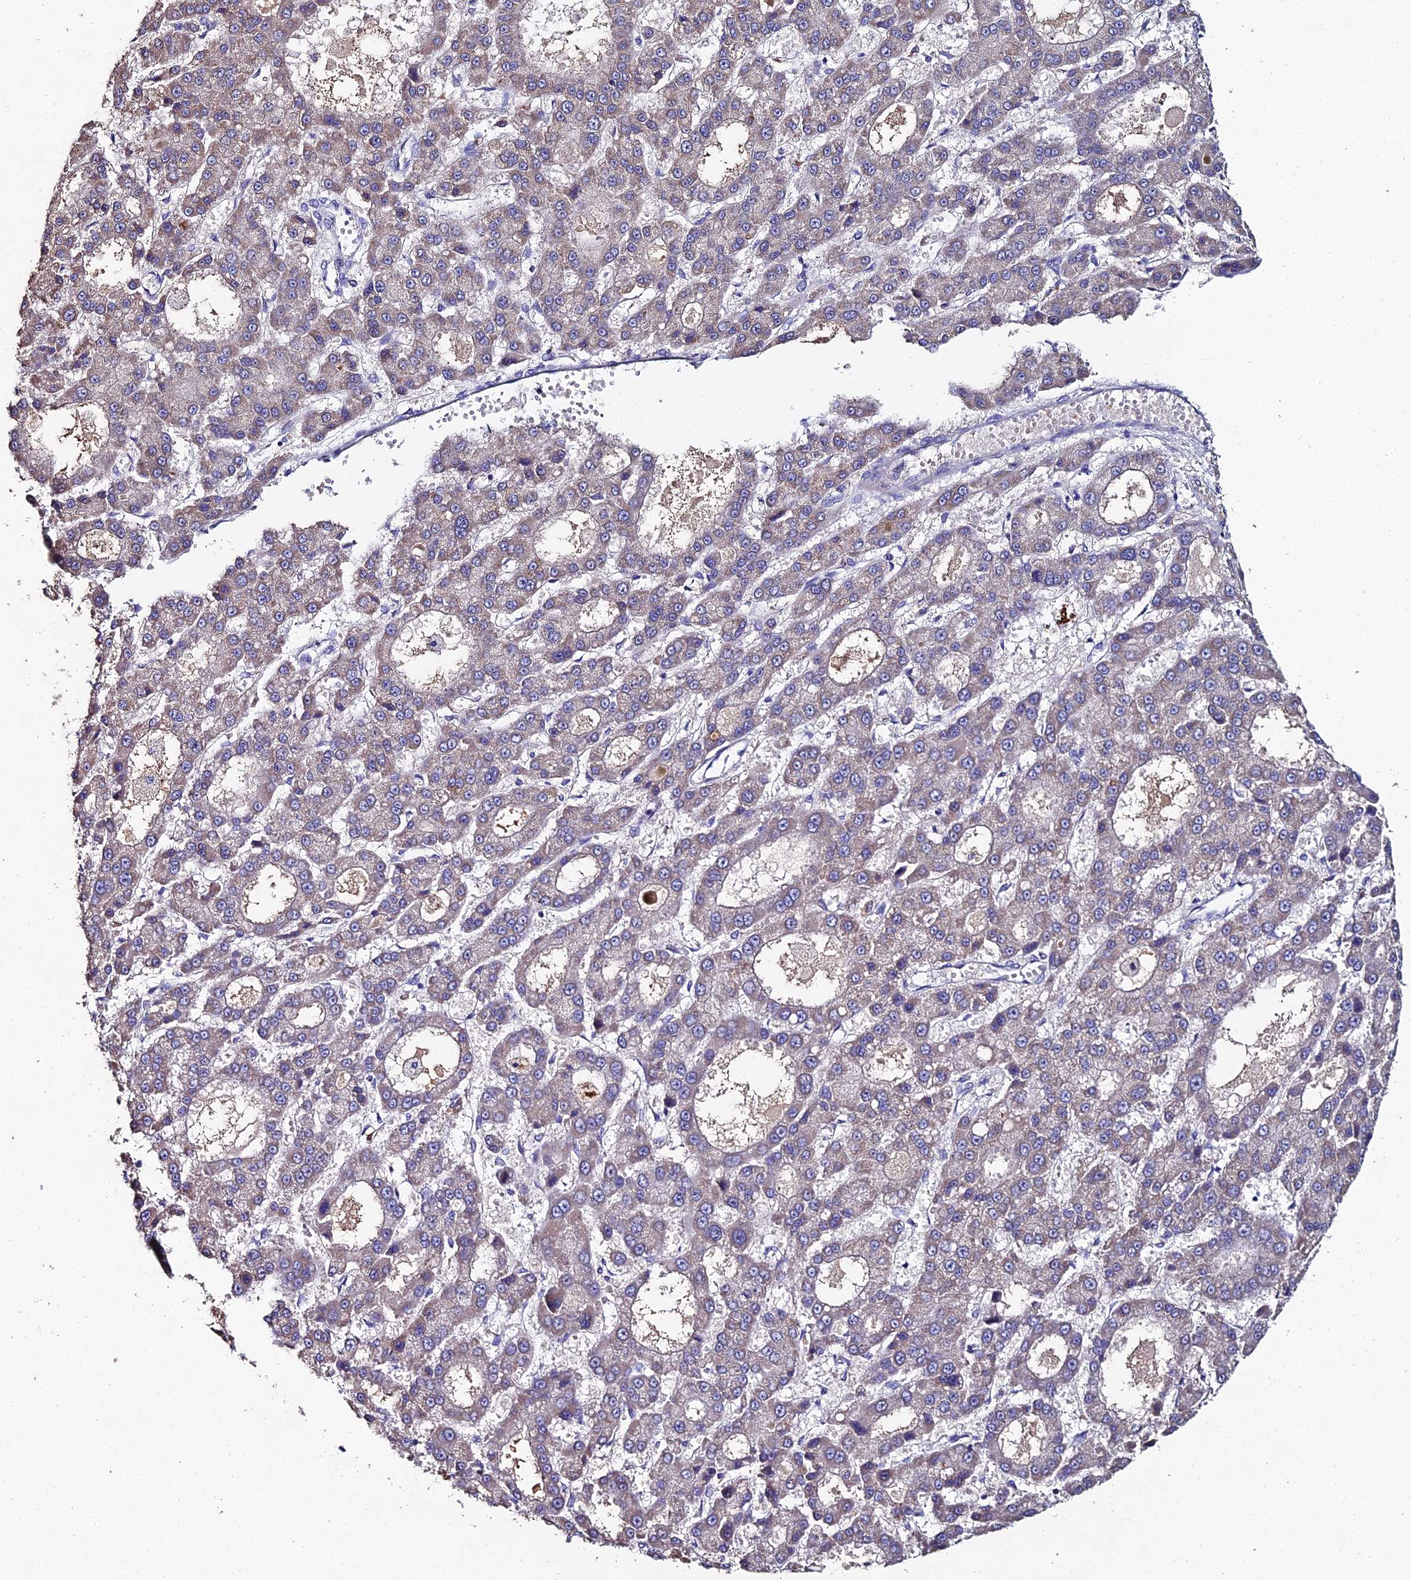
{"staining": {"intensity": "weak", "quantity": "<25%", "location": "cytoplasmic/membranous"}, "tissue": "liver cancer", "cell_type": "Tumor cells", "image_type": "cancer", "snomed": [{"axis": "morphology", "description": "Carcinoma, Hepatocellular, NOS"}, {"axis": "topography", "description": "Liver"}], "caption": "IHC micrograph of neoplastic tissue: human hepatocellular carcinoma (liver) stained with DAB (3,3'-diaminobenzidine) demonstrates no significant protein expression in tumor cells.", "gene": "ESRRG", "patient": {"sex": "male", "age": 70}}